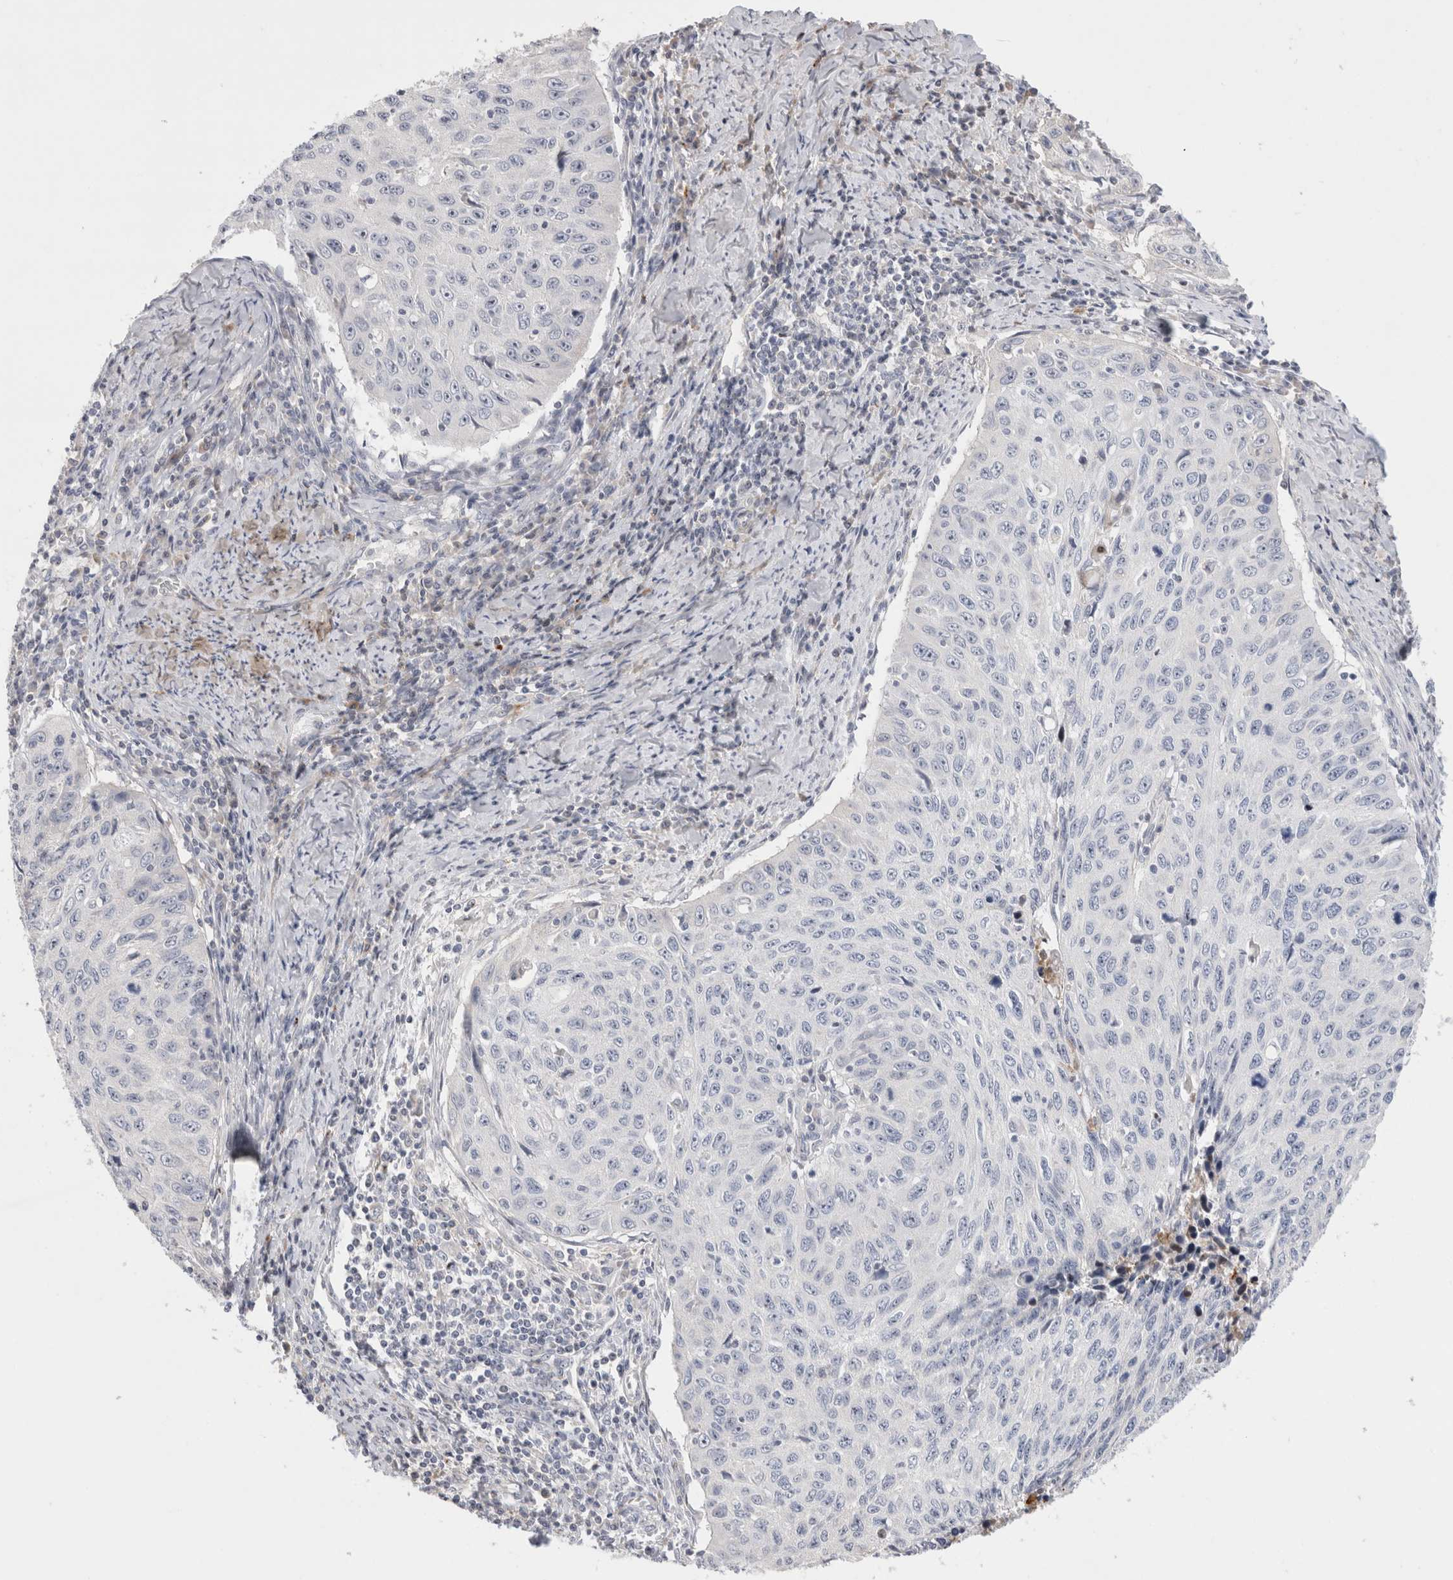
{"staining": {"intensity": "negative", "quantity": "none", "location": "none"}, "tissue": "cervical cancer", "cell_type": "Tumor cells", "image_type": "cancer", "snomed": [{"axis": "morphology", "description": "Squamous cell carcinoma, NOS"}, {"axis": "topography", "description": "Cervix"}], "caption": "Immunohistochemistry (IHC) of human cervical squamous cell carcinoma displays no expression in tumor cells.", "gene": "ECHDC2", "patient": {"sex": "female", "age": 53}}